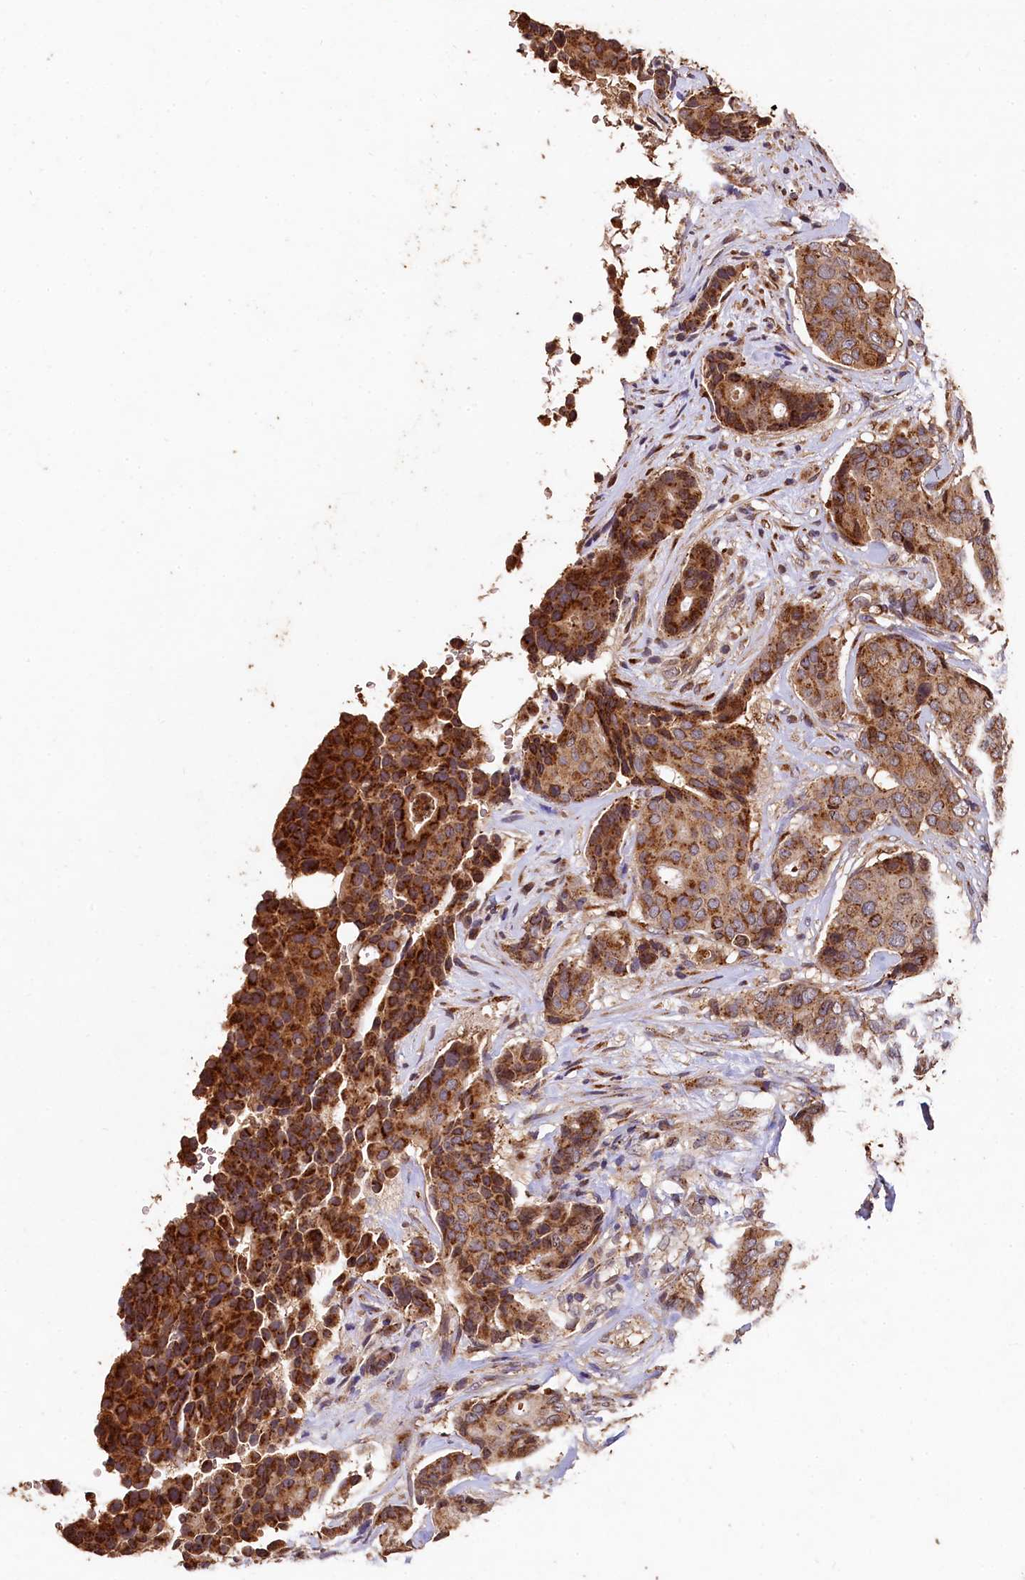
{"staining": {"intensity": "strong", "quantity": ">75%", "location": "cytoplasmic/membranous"}, "tissue": "breast cancer", "cell_type": "Tumor cells", "image_type": "cancer", "snomed": [{"axis": "morphology", "description": "Duct carcinoma"}, {"axis": "topography", "description": "Breast"}], "caption": "Protein staining of invasive ductal carcinoma (breast) tissue displays strong cytoplasmic/membranous positivity in about >75% of tumor cells.", "gene": "LSM4", "patient": {"sex": "female", "age": 75}}